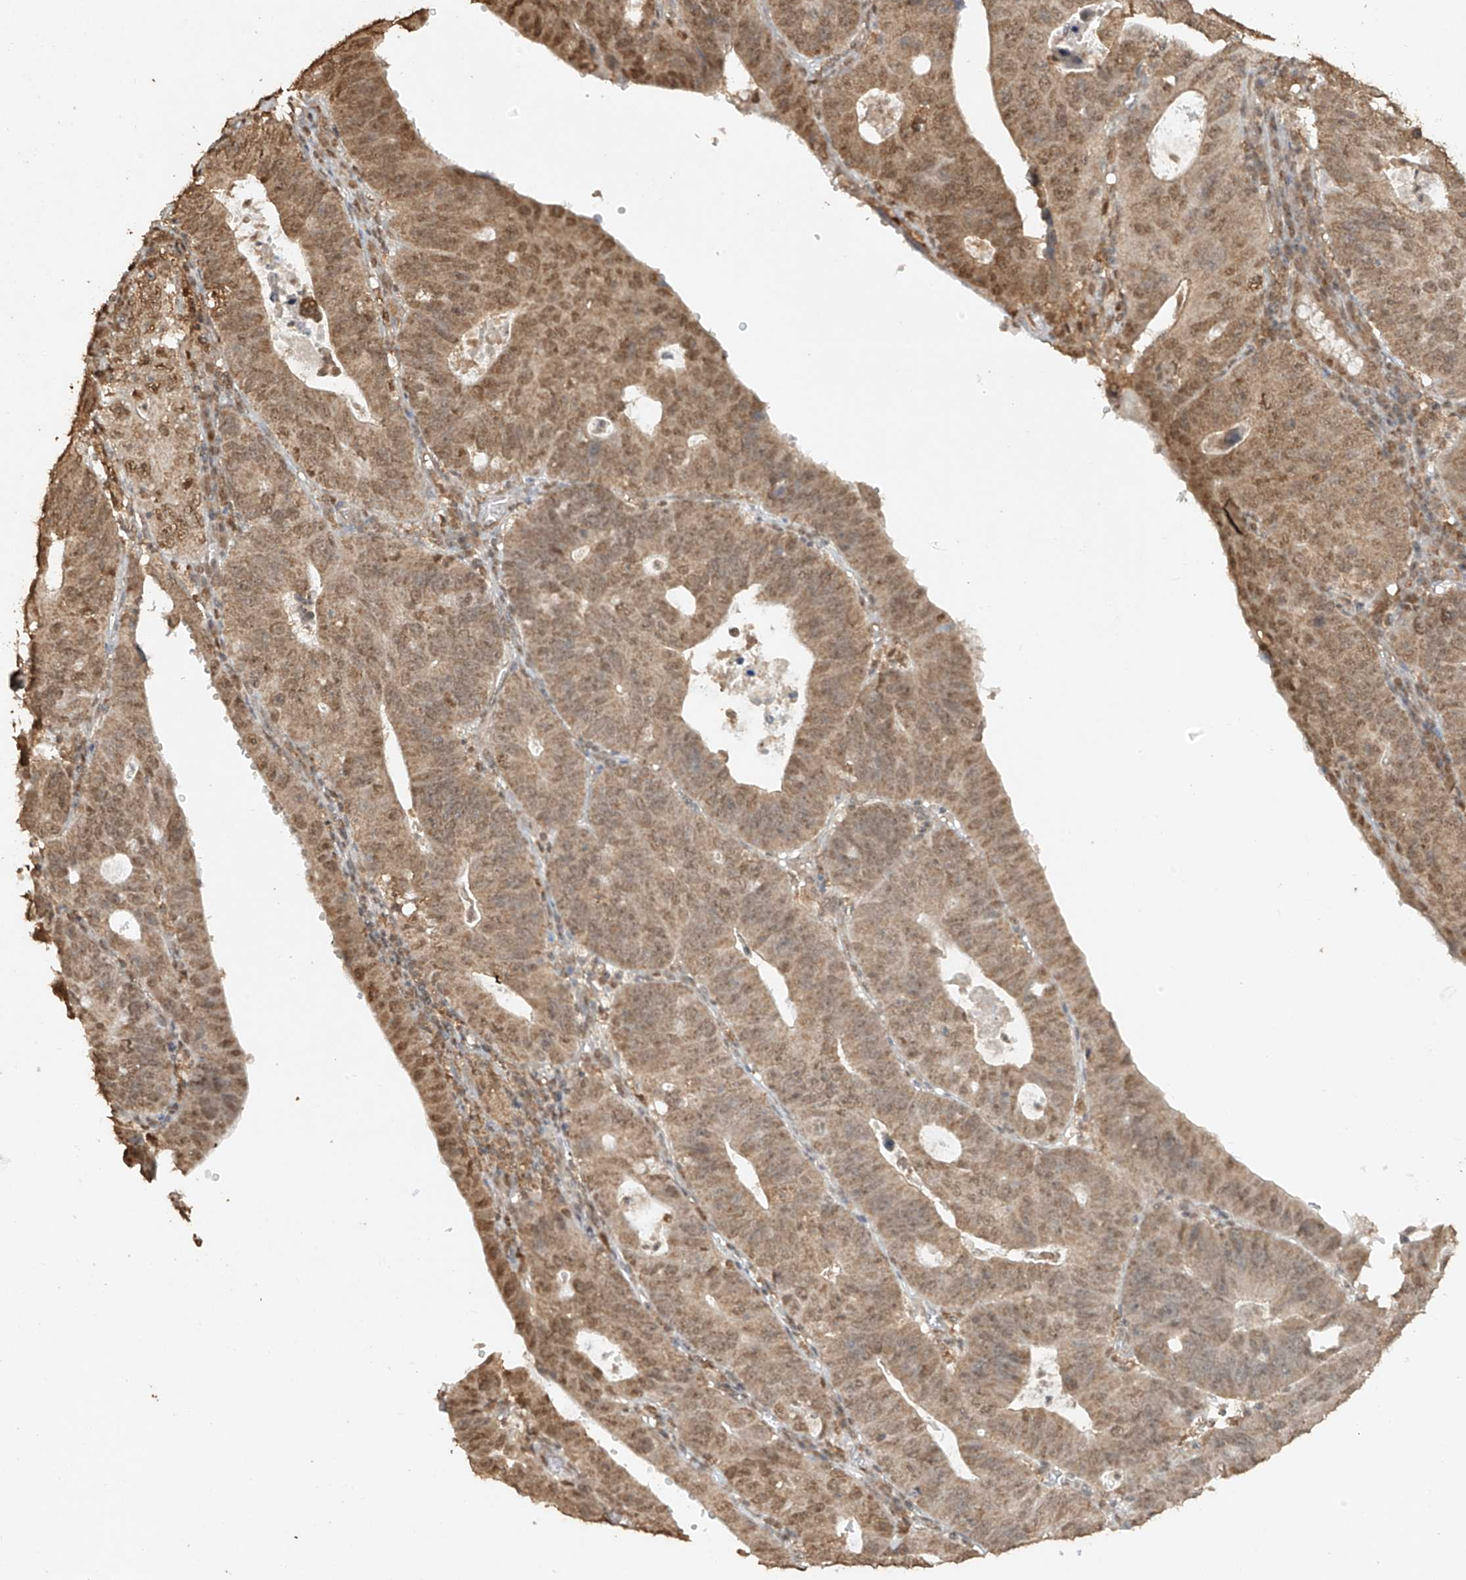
{"staining": {"intensity": "moderate", "quantity": ">75%", "location": "cytoplasmic/membranous,nuclear"}, "tissue": "stomach cancer", "cell_type": "Tumor cells", "image_type": "cancer", "snomed": [{"axis": "morphology", "description": "Adenocarcinoma, NOS"}, {"axis": "topography", "description": "Stomach"}], "caption": "This is a histology image of immunohistochemistry (IHC) staining of adenocarcinoma (stomach), which shows moderate staining in the cytoplasmic/membranous and nuclear of tumor cells.", "gene": "TIGAR", "patient": {"sex": "male", "age": 59}}